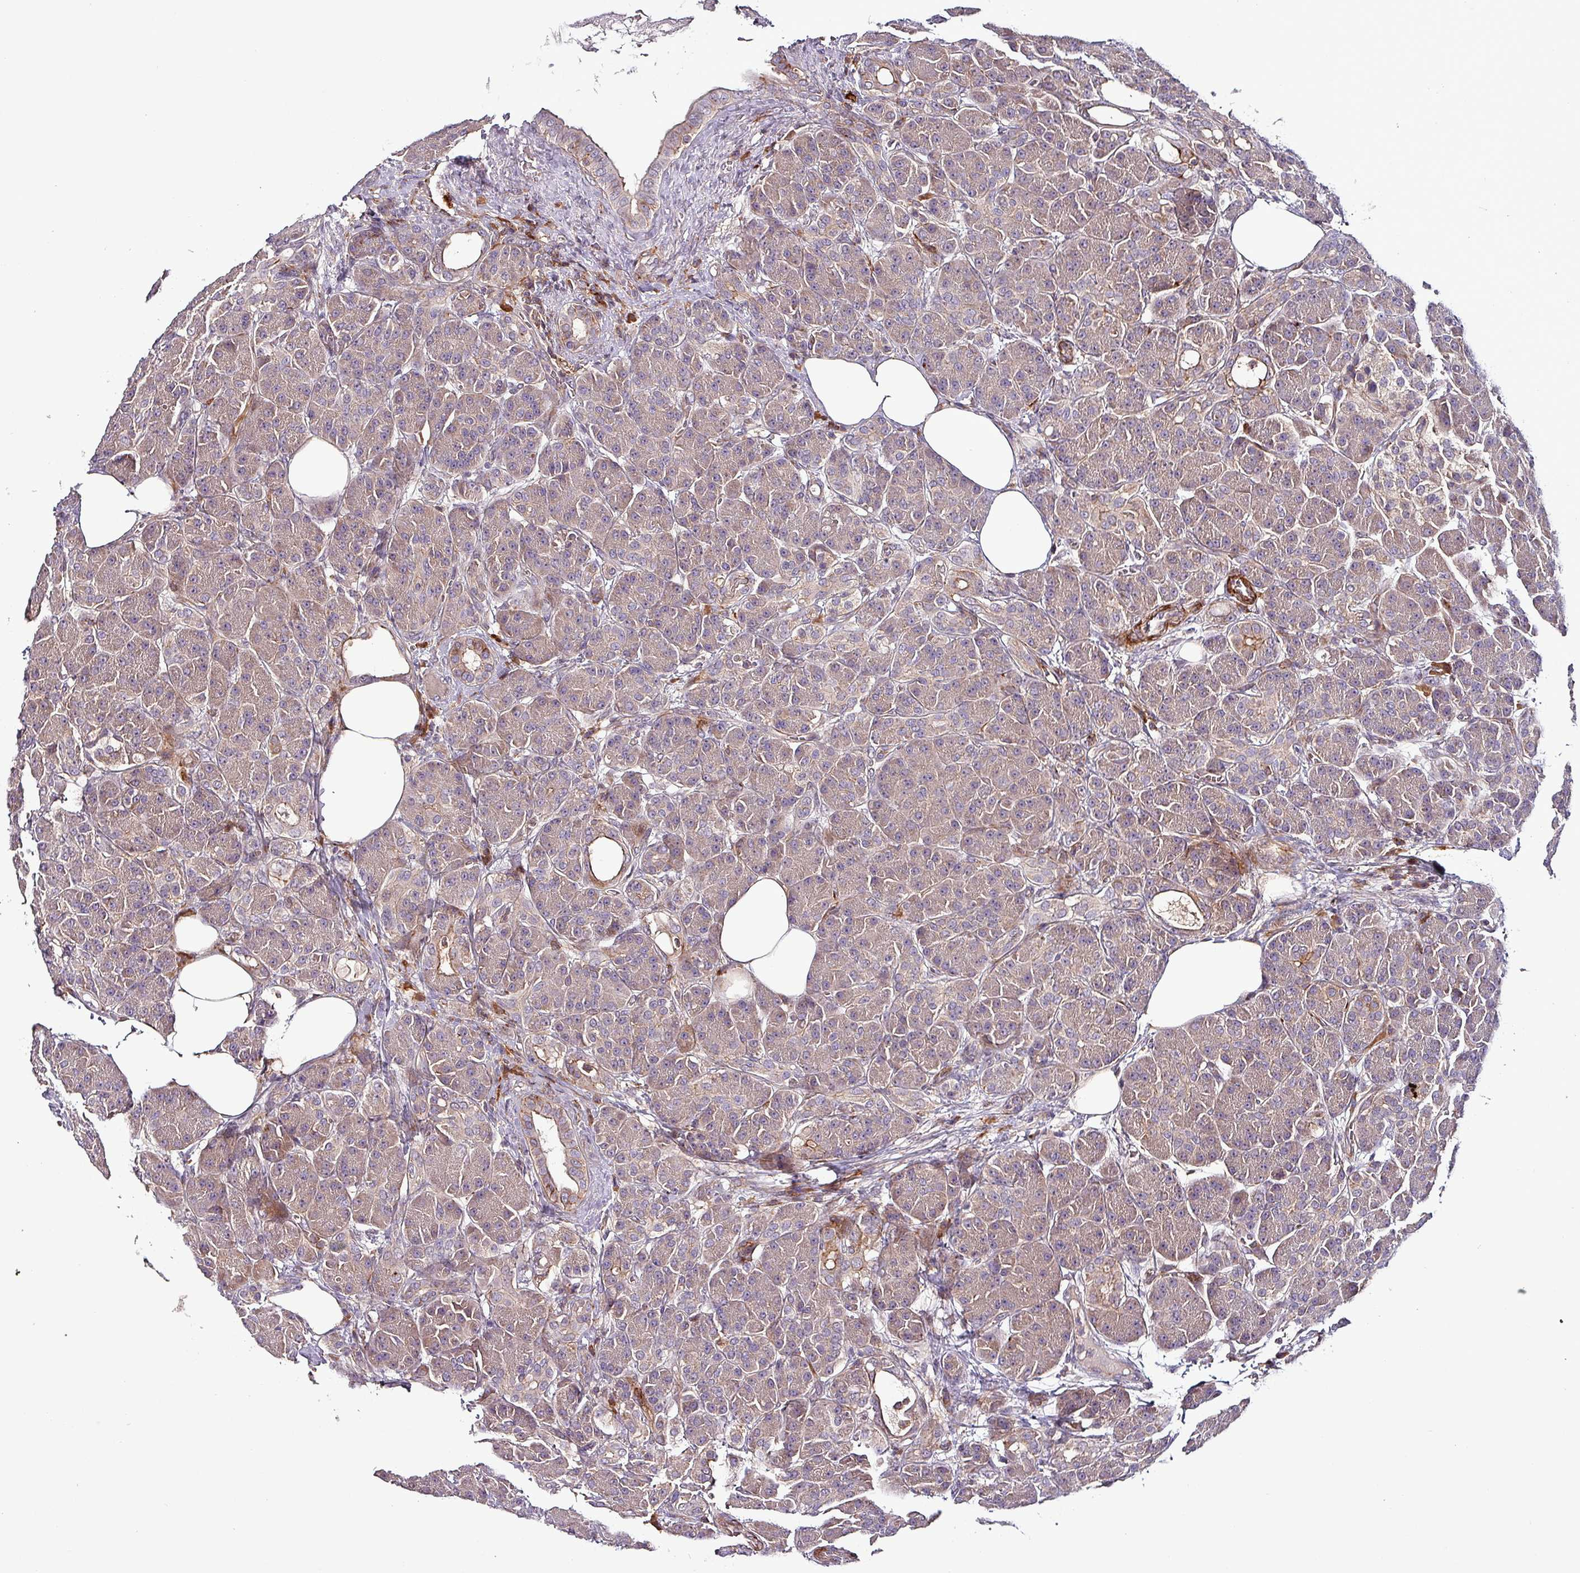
{"staining": {"intensity": "strong", "quantity": "<25%", "location": "cytoplasmic/membranous"}, "tissue": "pancreas", "cell_type": "Exocrine glandular cells", "image_type": "normal", "snomed": [{"axis": "morphology", "description": "Normal tissue, NOS"}, {"axis": "topography", "description": "Pancreas"}], "caption": "Pancreas stained for a protein (brown) exhibits strong cytoplasmic/membranous positive expression in about <25% of exocrine glandular cells.", "gene": "TPRA1", "patient": {"sex": "male", "age": 63}}